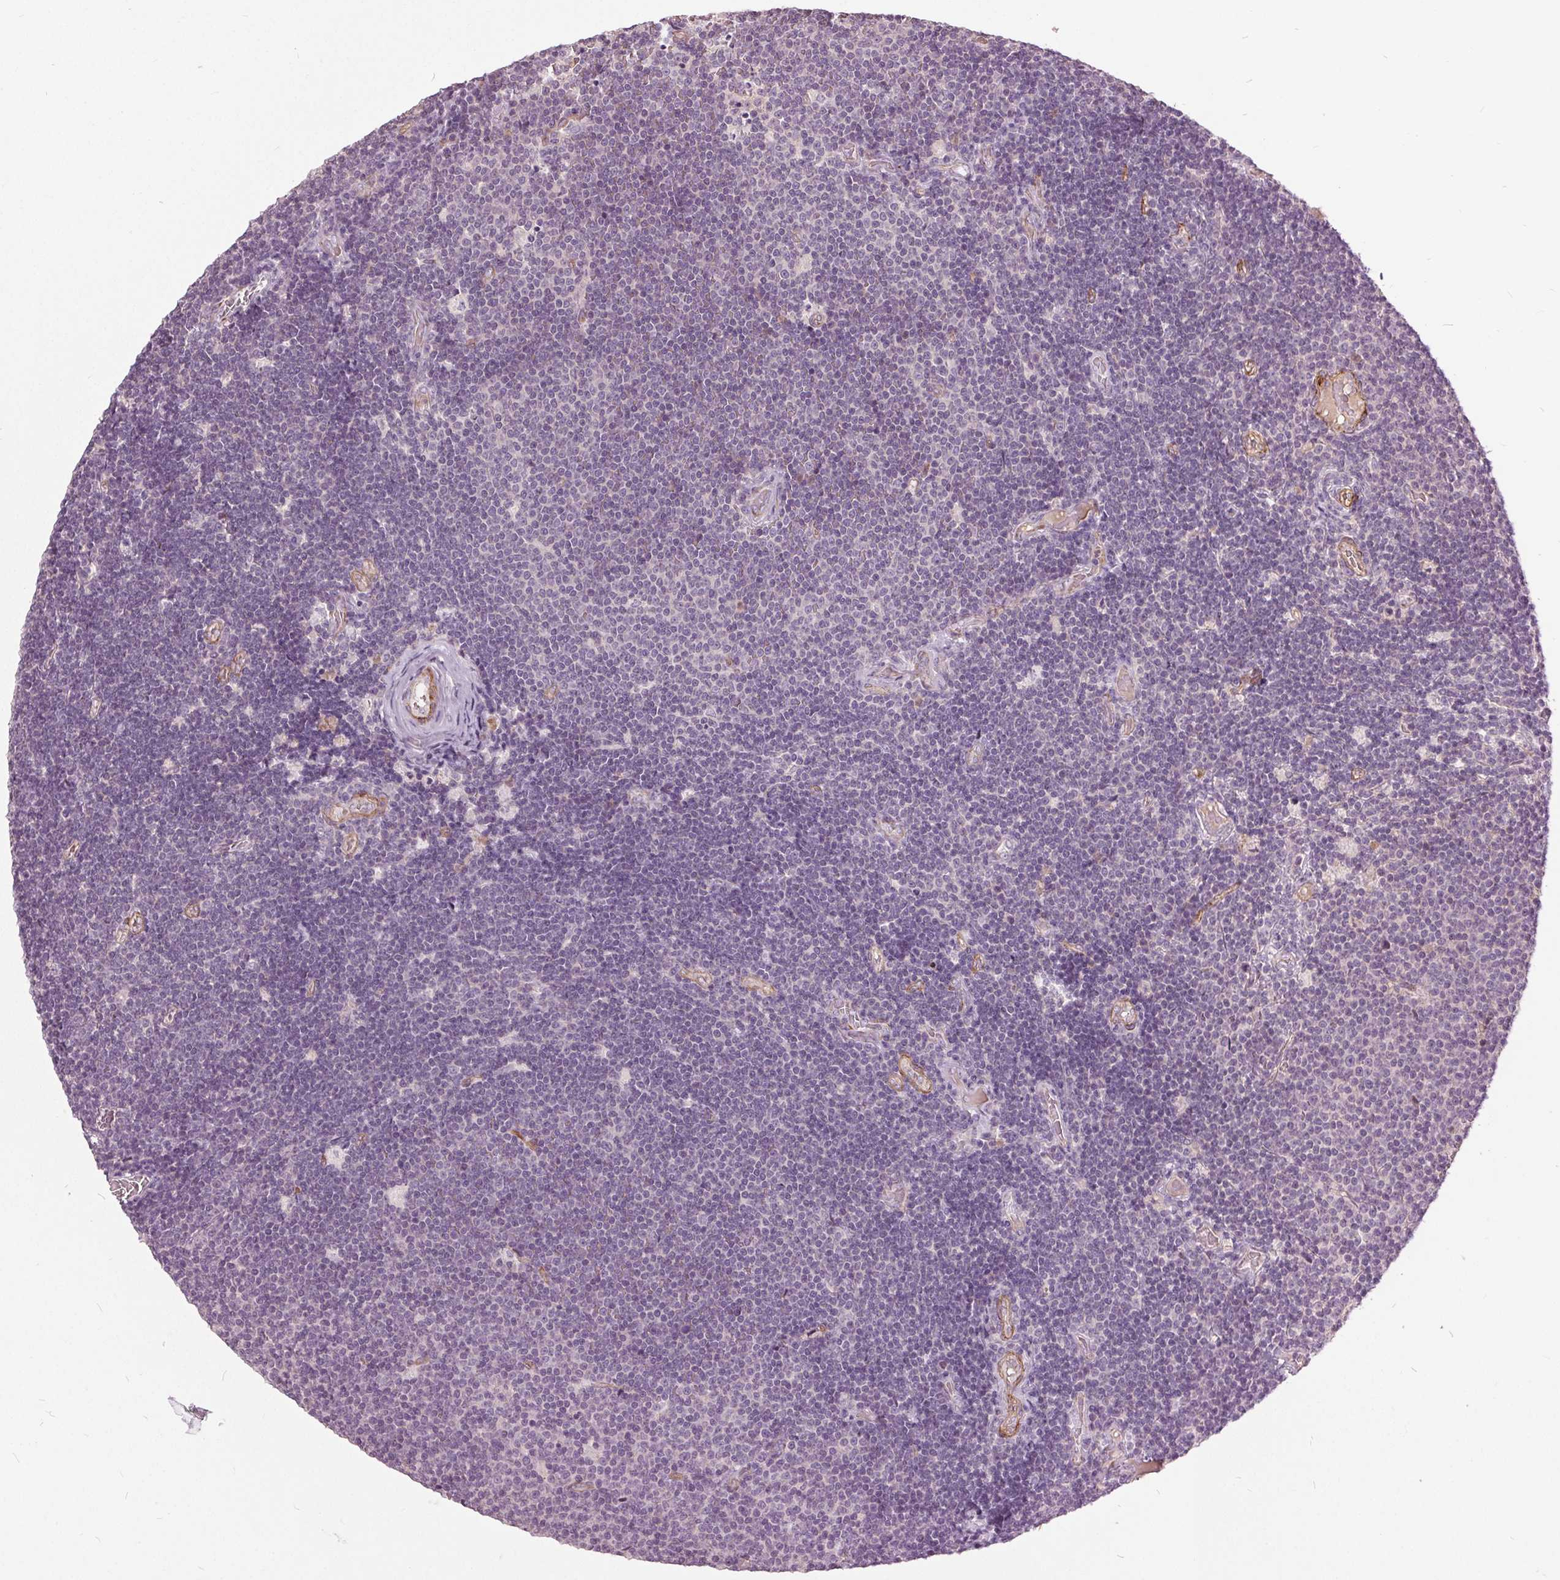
{"staining": {"intensity": "negative", "quantity": "none", "location": "none"}, "tissue": "lymphoma", "cell_type": "Tumor cells", "image_type": "cancer", "snomed": [{"axis": "morphology", "description": "Malignant lymphoma, non-Hodgkin's type, Low grade"}, {"axis": "topography", "description": "Brain"}], "caption": "Lymphoma was stained to show a protein in brown. There is no significant staining in tumor cells.", "gene": "PDGFD", "patient": {"sex": "female", "age": 66}}